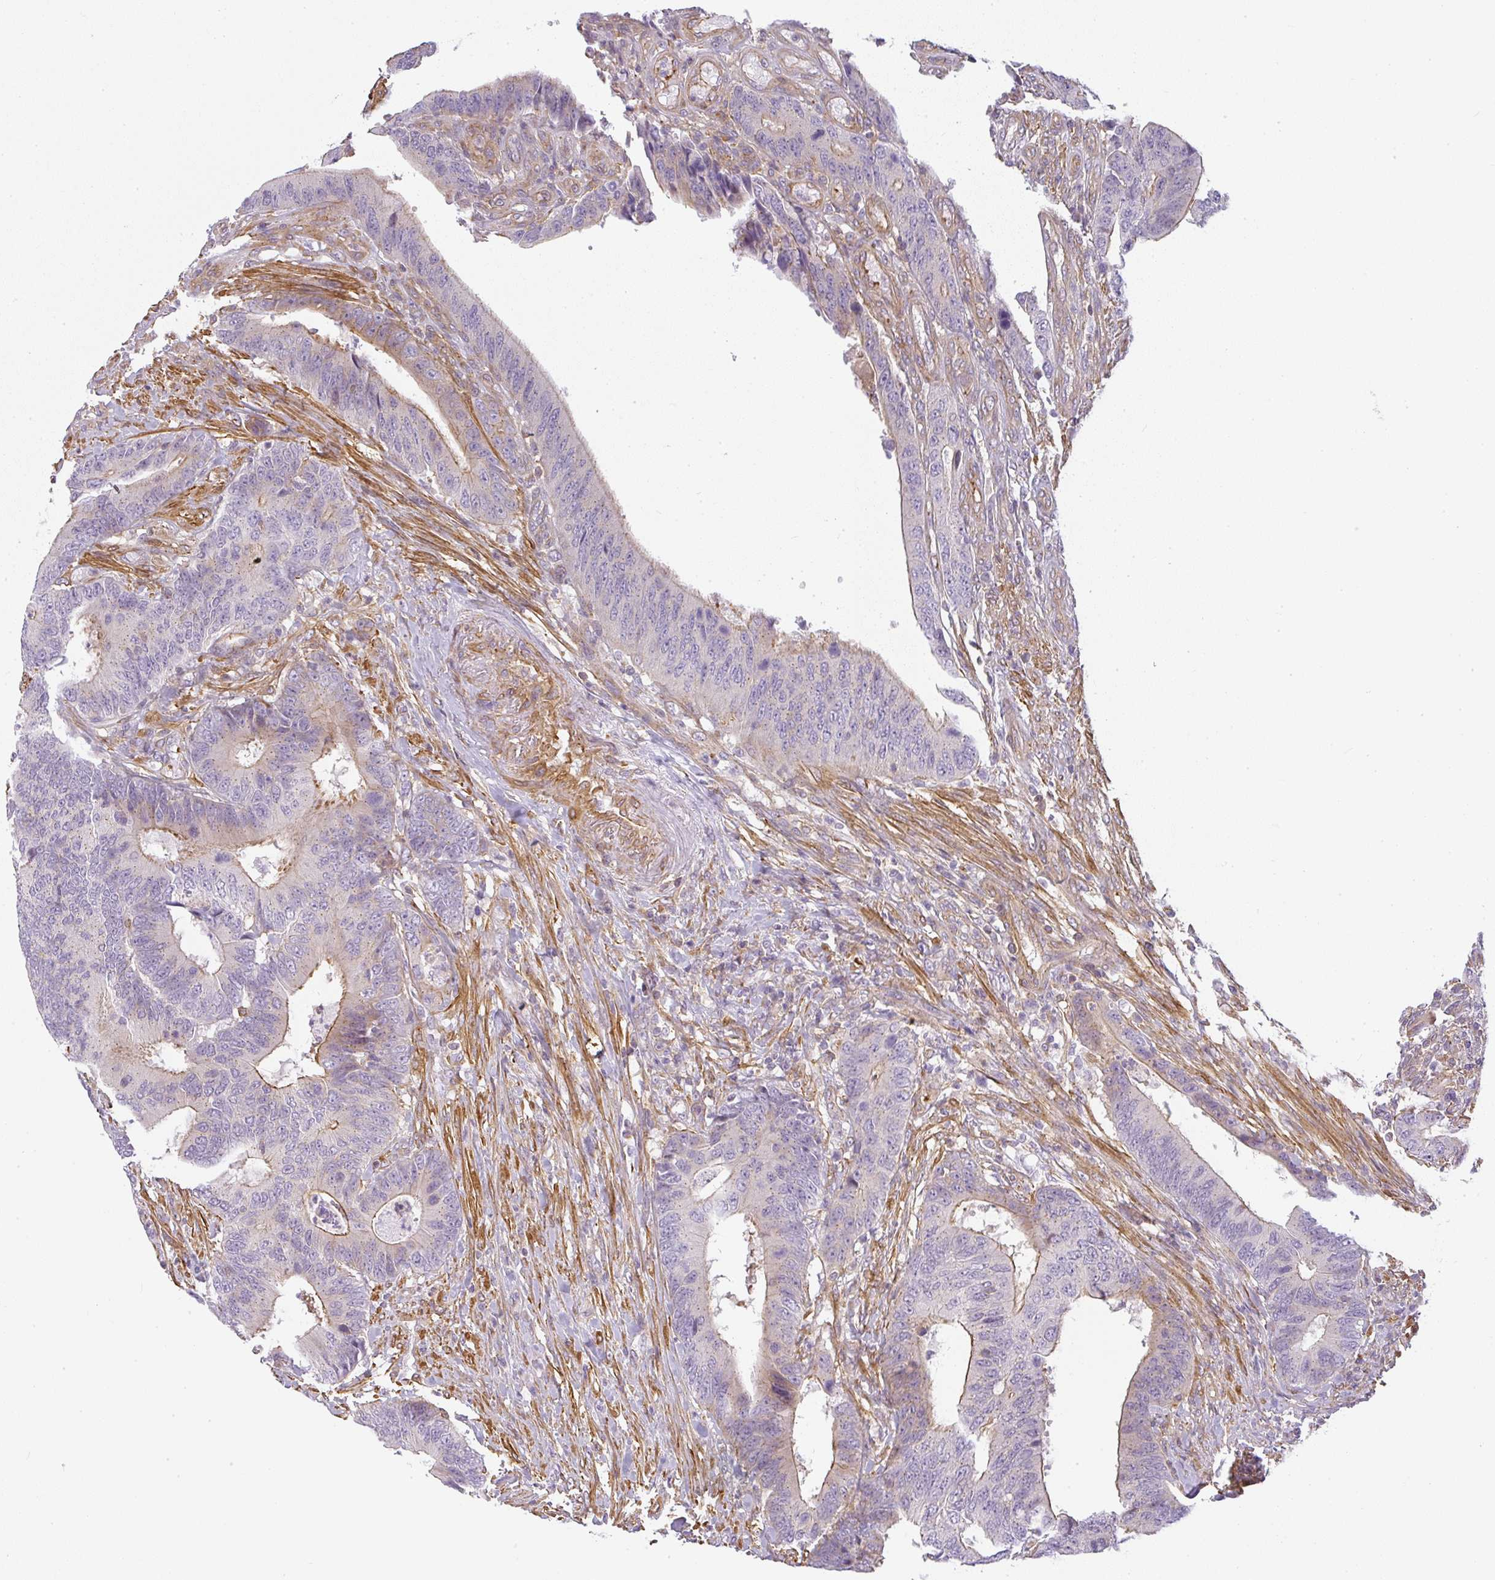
{"staining": {"intensity": "moderate", "quantity": "25%-75%", "location": "cytoplasmic/membranous"}, "tissue": "colorectal cancer", "cell_type": "Tumor cells", "image_type": "cancer", "snomed": [{"axis": "morphology", "description": "Adenocarcinoma, NOS"}, {"axis": "topography", "description": "Colon"}], "caption": "High-power microscopy captured an immunohistochemistry micrograph of adenocarcinoma (colorectal), revealing moderate cytoplasmic/membranous staining in about 25%-75% of tumor cells.", "gene": "SULF1", "patient": {"sex": "male", "age": 87}}